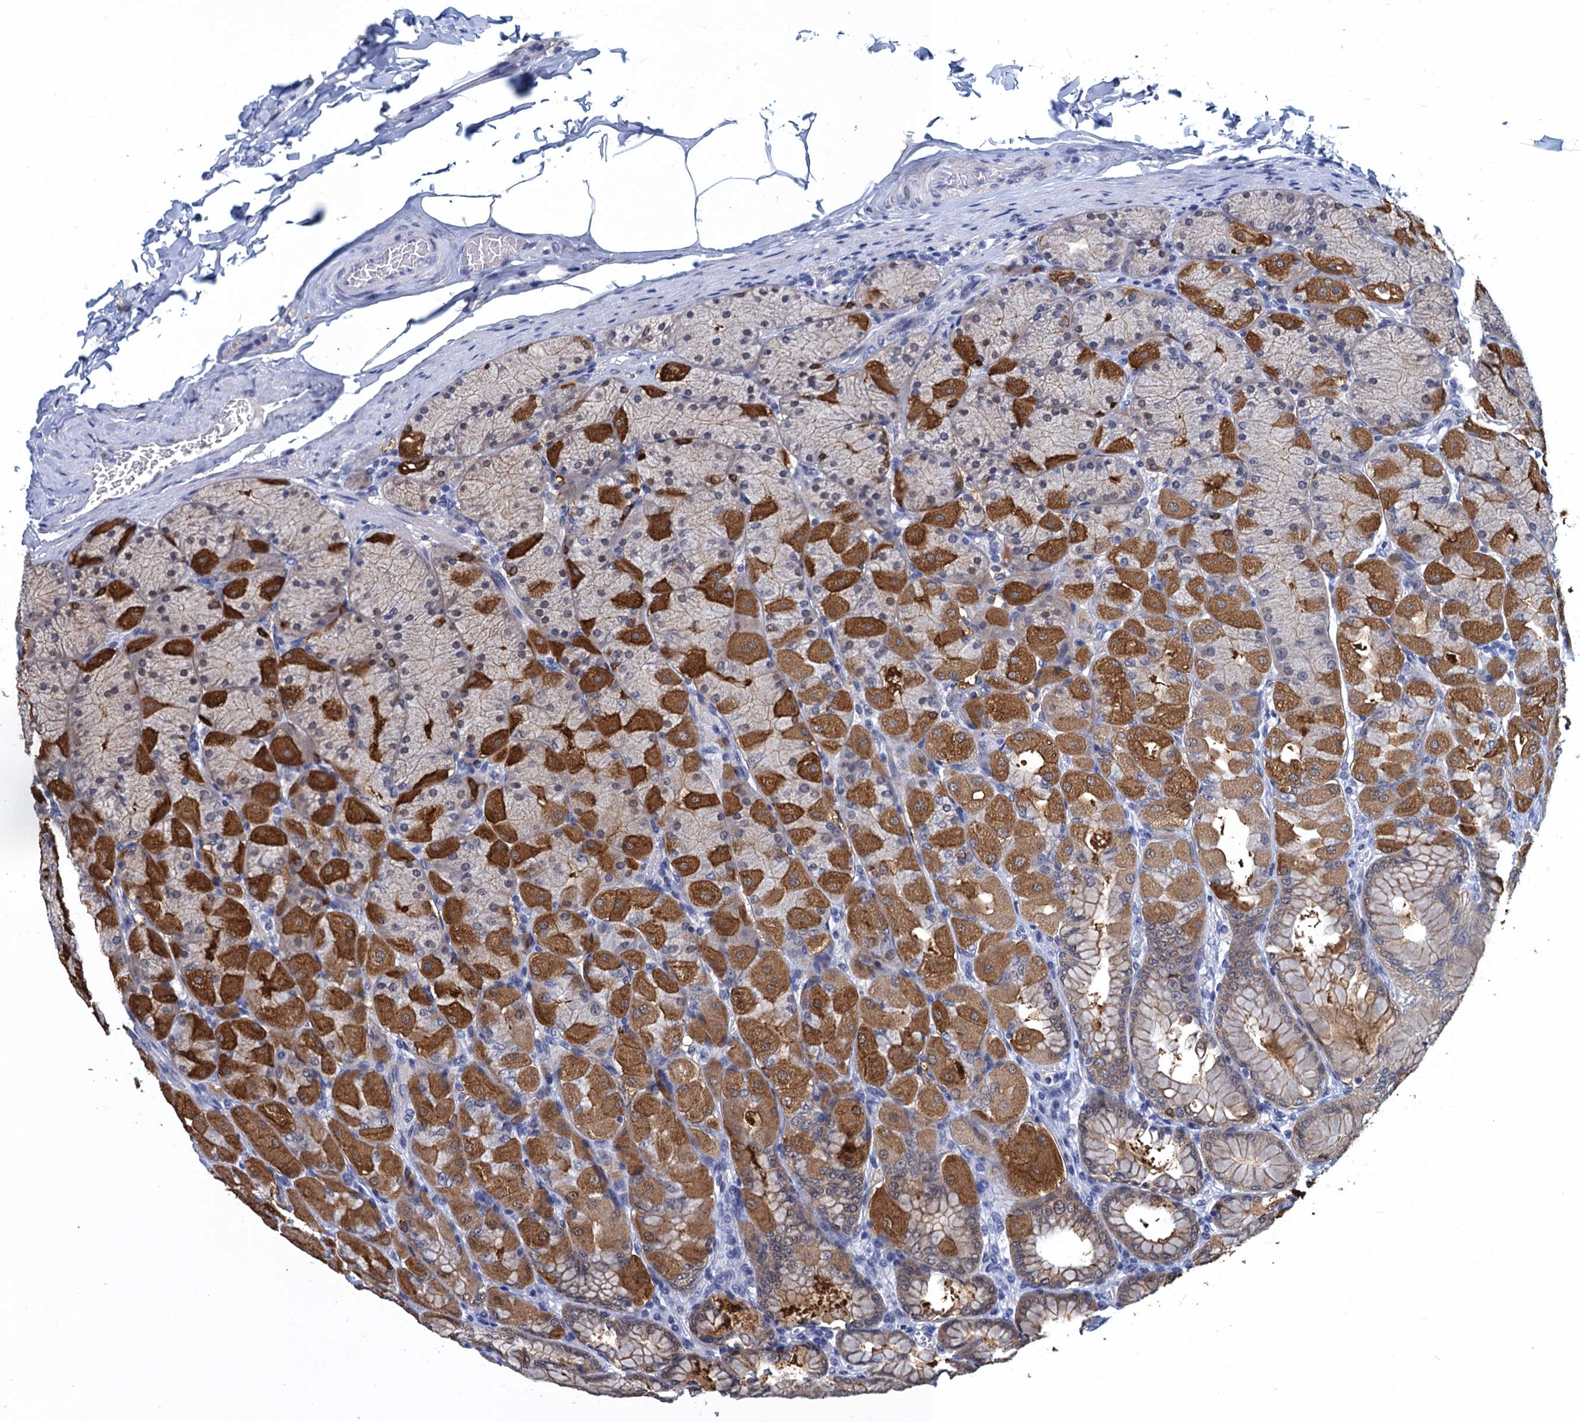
{"staining": {"intensity": "strong", "quantity": "25%-75%", "location": "cytoplasmic/membranous,nuclear"}, "tissue": "stomach", "cell_type": "Glandular cells", "image_type": "normal", "snomed": [{"axis": "morphology", "description": "Normal tissue, NOS"}, {"axis": "topography", "description": "Stomach, upper"}], "caption": "This micrograph exhibits immunohistochemistry staining of unremarkable stomach, with high strong cytoplasmic/membranous,nuclear positivity in about 25%-75% of glandular cells.", "gene": "GINS3", "patient": {"sex": "female", "age": 56}}